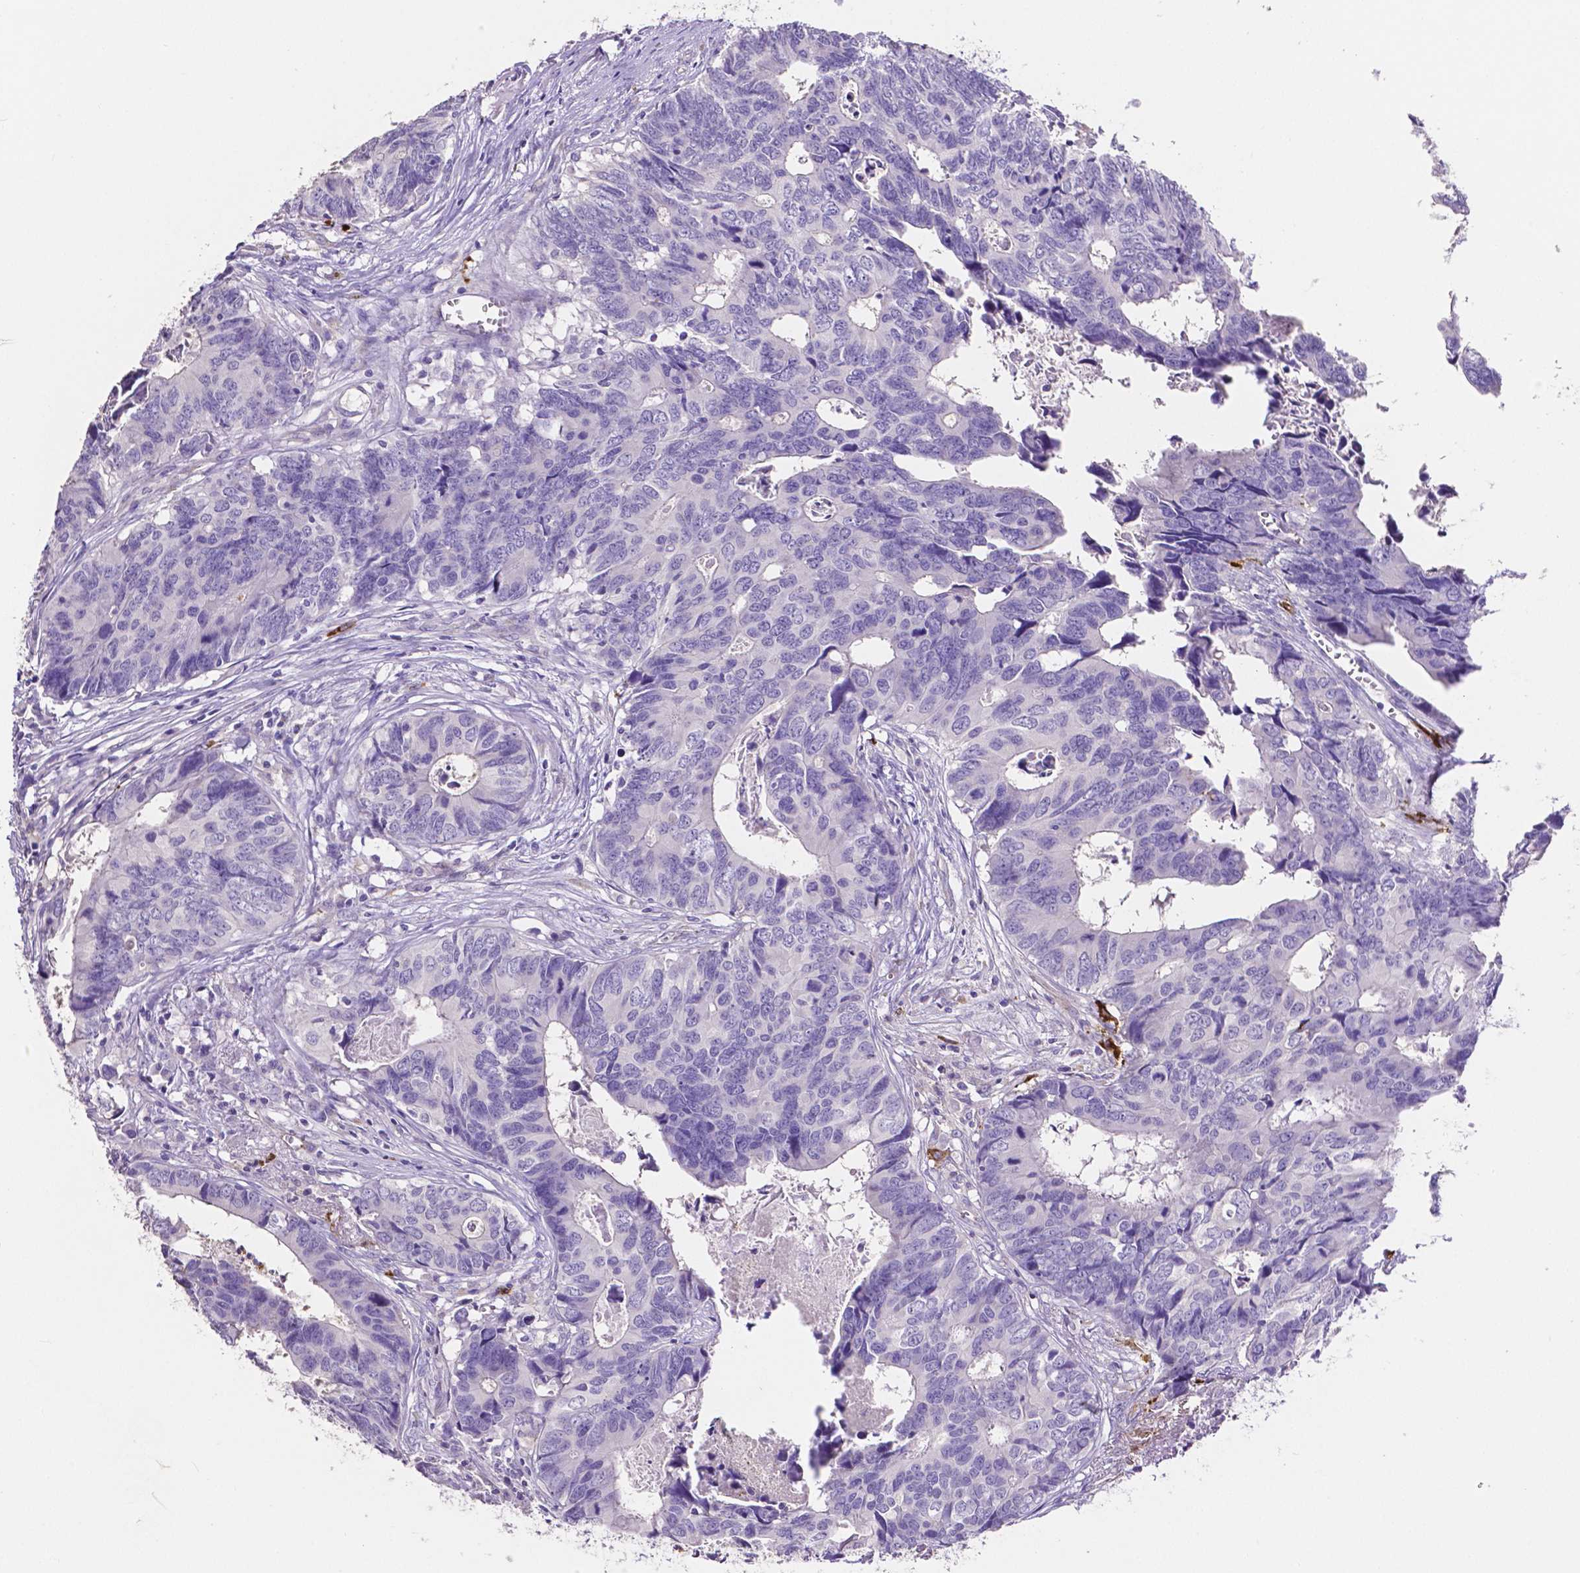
{"staining": {"intensity": "negative", "quantity": "none", "location": "none"}, "tissue": "colorectal cancer", "cell_type": "Tumor cells", "image_type": "cancer", "snomed": [{"axis": "morphology", "description": "Adenocarcinoma, NOS"}, {"axis": "topography", "description": "Colon"}], "caption": "Immunohistochemistry image of neoplastic tissue: colorectal cancer (adenocarcinoma) stained with DAB (3,3'-diaminobenzidine) exhibits no significant protein staining in tumor cells.", "gene": "MMP9", "patient": {"sex": "female", "age": 82}}